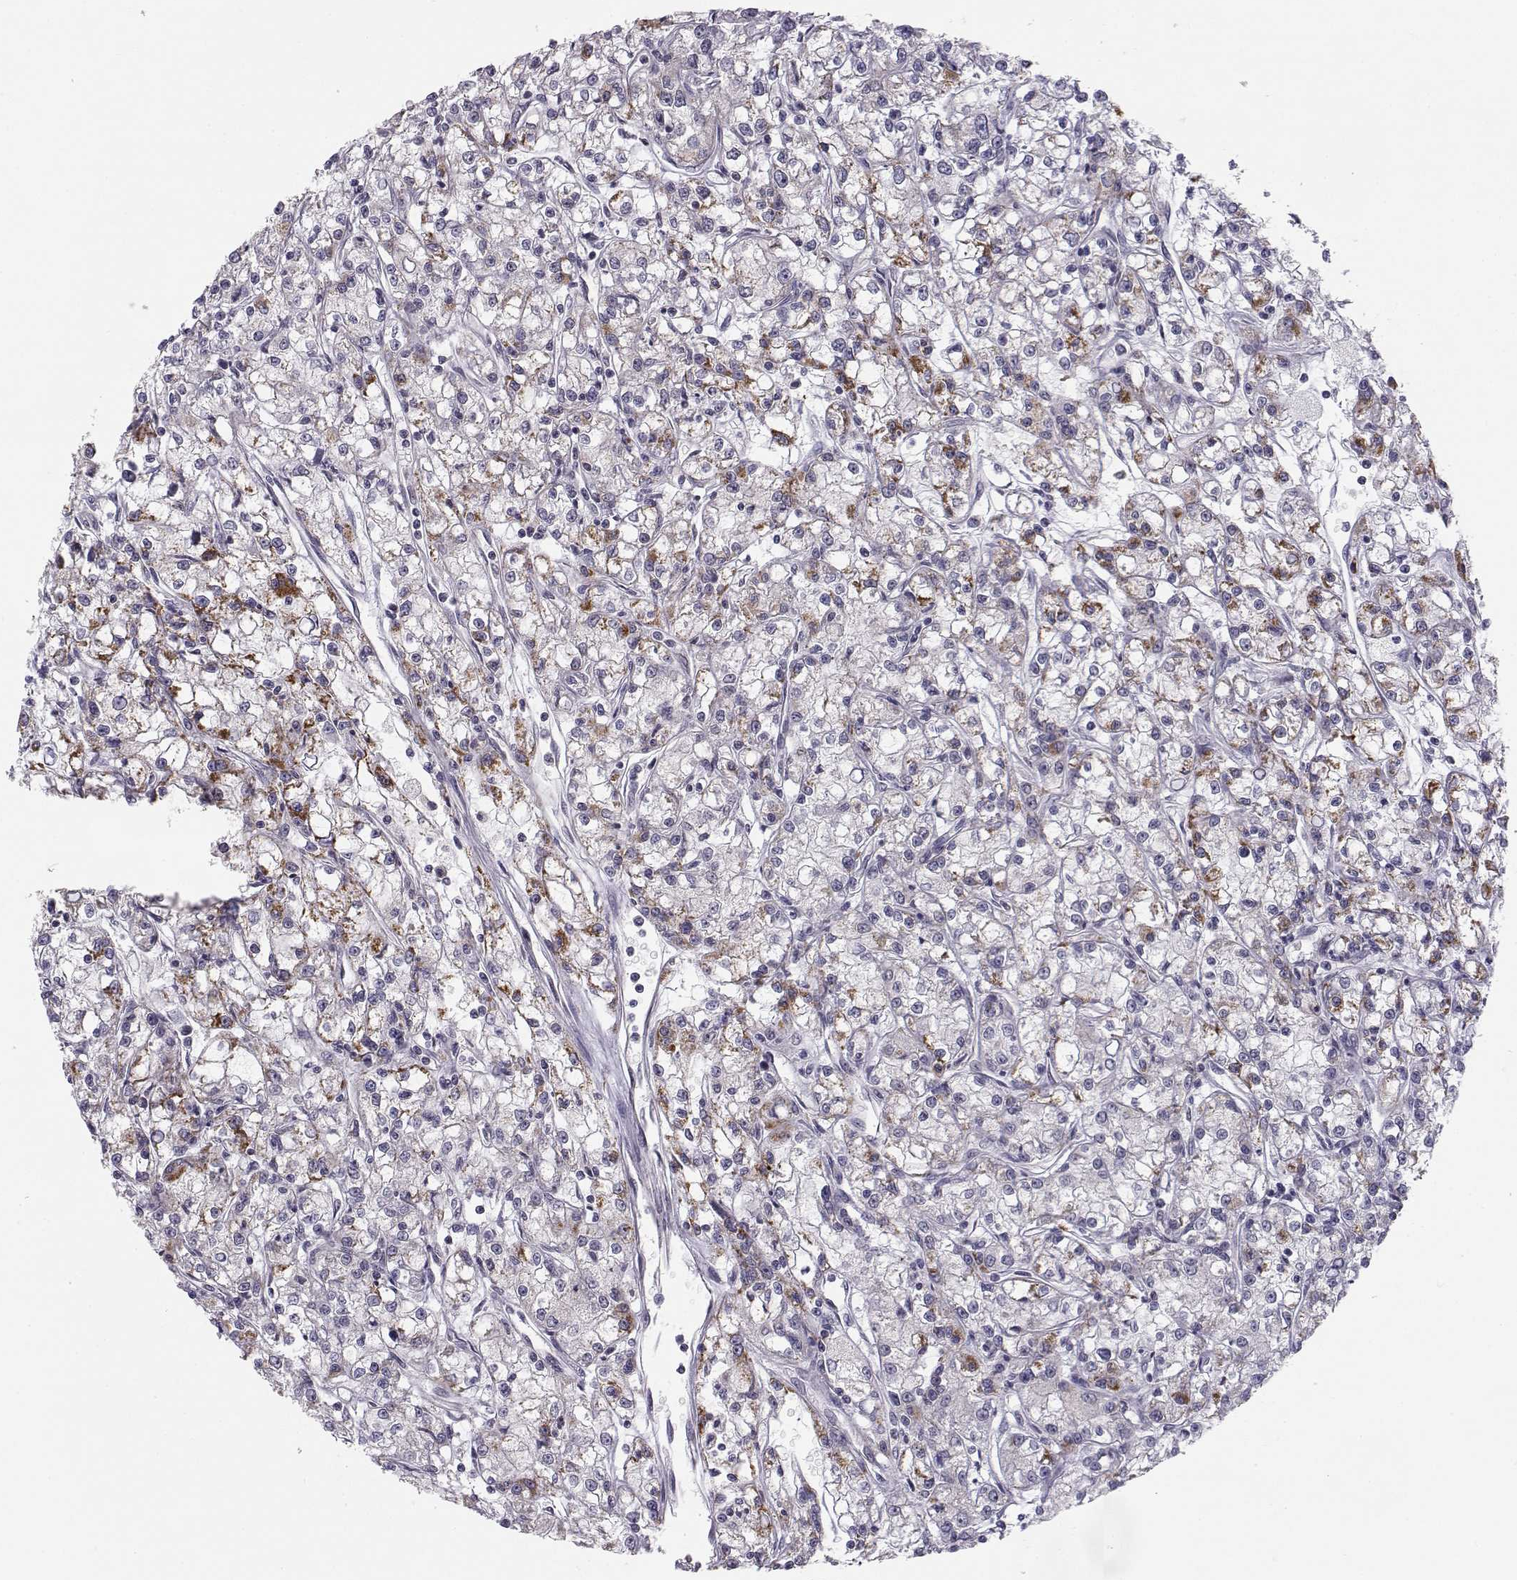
{"staining": {"intensity": "strong", "quantity": "<25%", "location": "cytoplasmic/membranous"}, "tissue": "renal cancer", "cell_type": "Tumor cells", "image_type": "cancer", "snomed": [{"axis": "morphology", "description": "Adenocarcinoma, NOS"}, {"axis": "topography", "description": "Kidney"}], "caption": "Renal cancer stained with DAB immunohistochemistry reveals medium levels of strong cytoplasmic/membranous positivity in approximately <25% of tumor cells.", "gene": "KIF13B", "patient": {"sex": "female", "age": 59}}